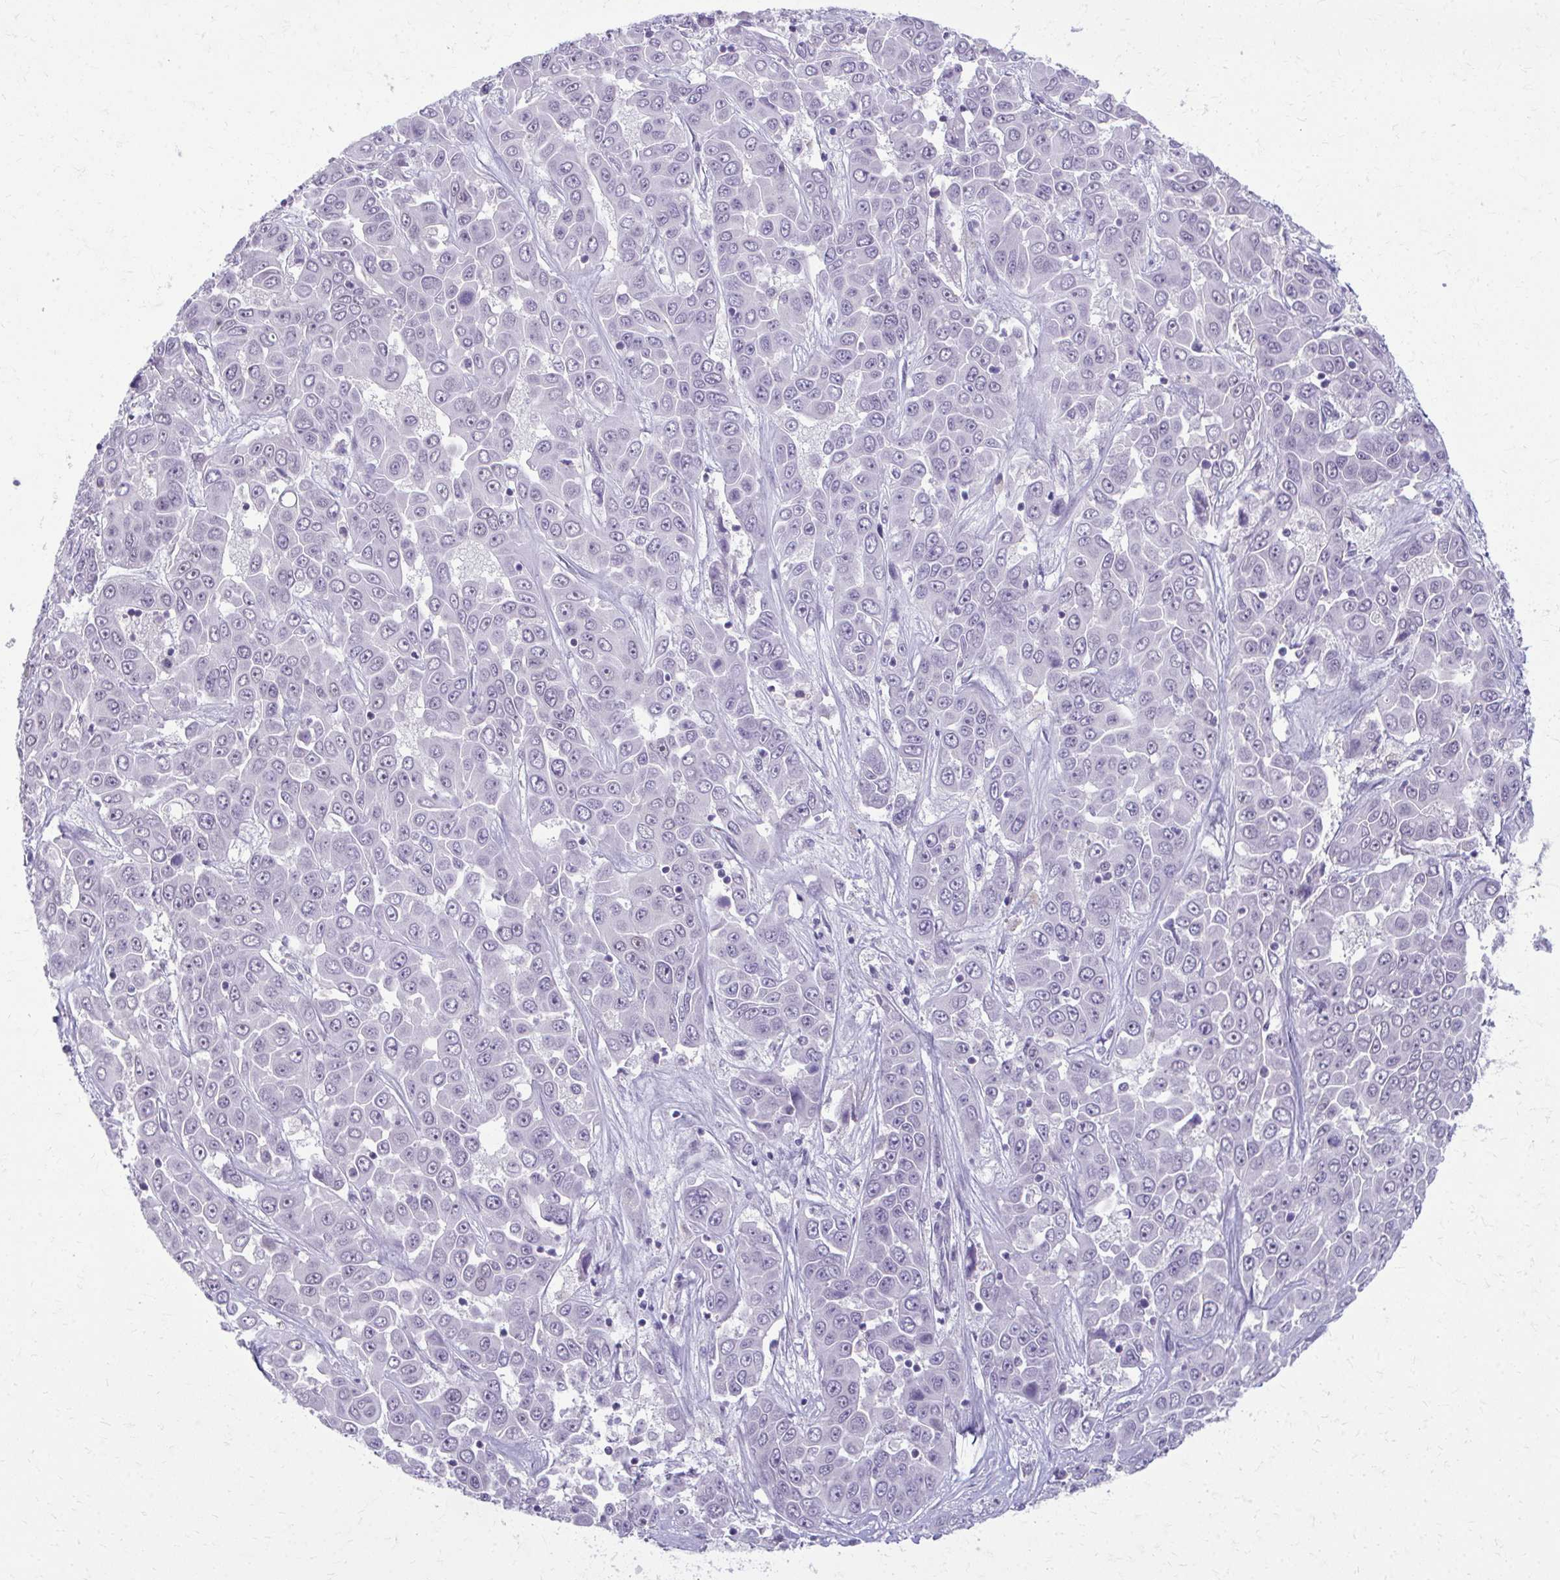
{"staining": {"intensity": "negative", "quantity": "none", "location": "none"}, "tissue": "liver cancer", "cell_type": "Tumor cells", "image_type": "cancer", "snomed": [{"axis": "morphology", "description": "Cholangiocarcinoma"}, {"axis": "topography", "description": "Liver"}], "caption": "Tumor cells show no significant protein staining in cholangiocarcinoma (liver).", "gene": "MAF1", "patient": {"sex": "female", "age": 52}}